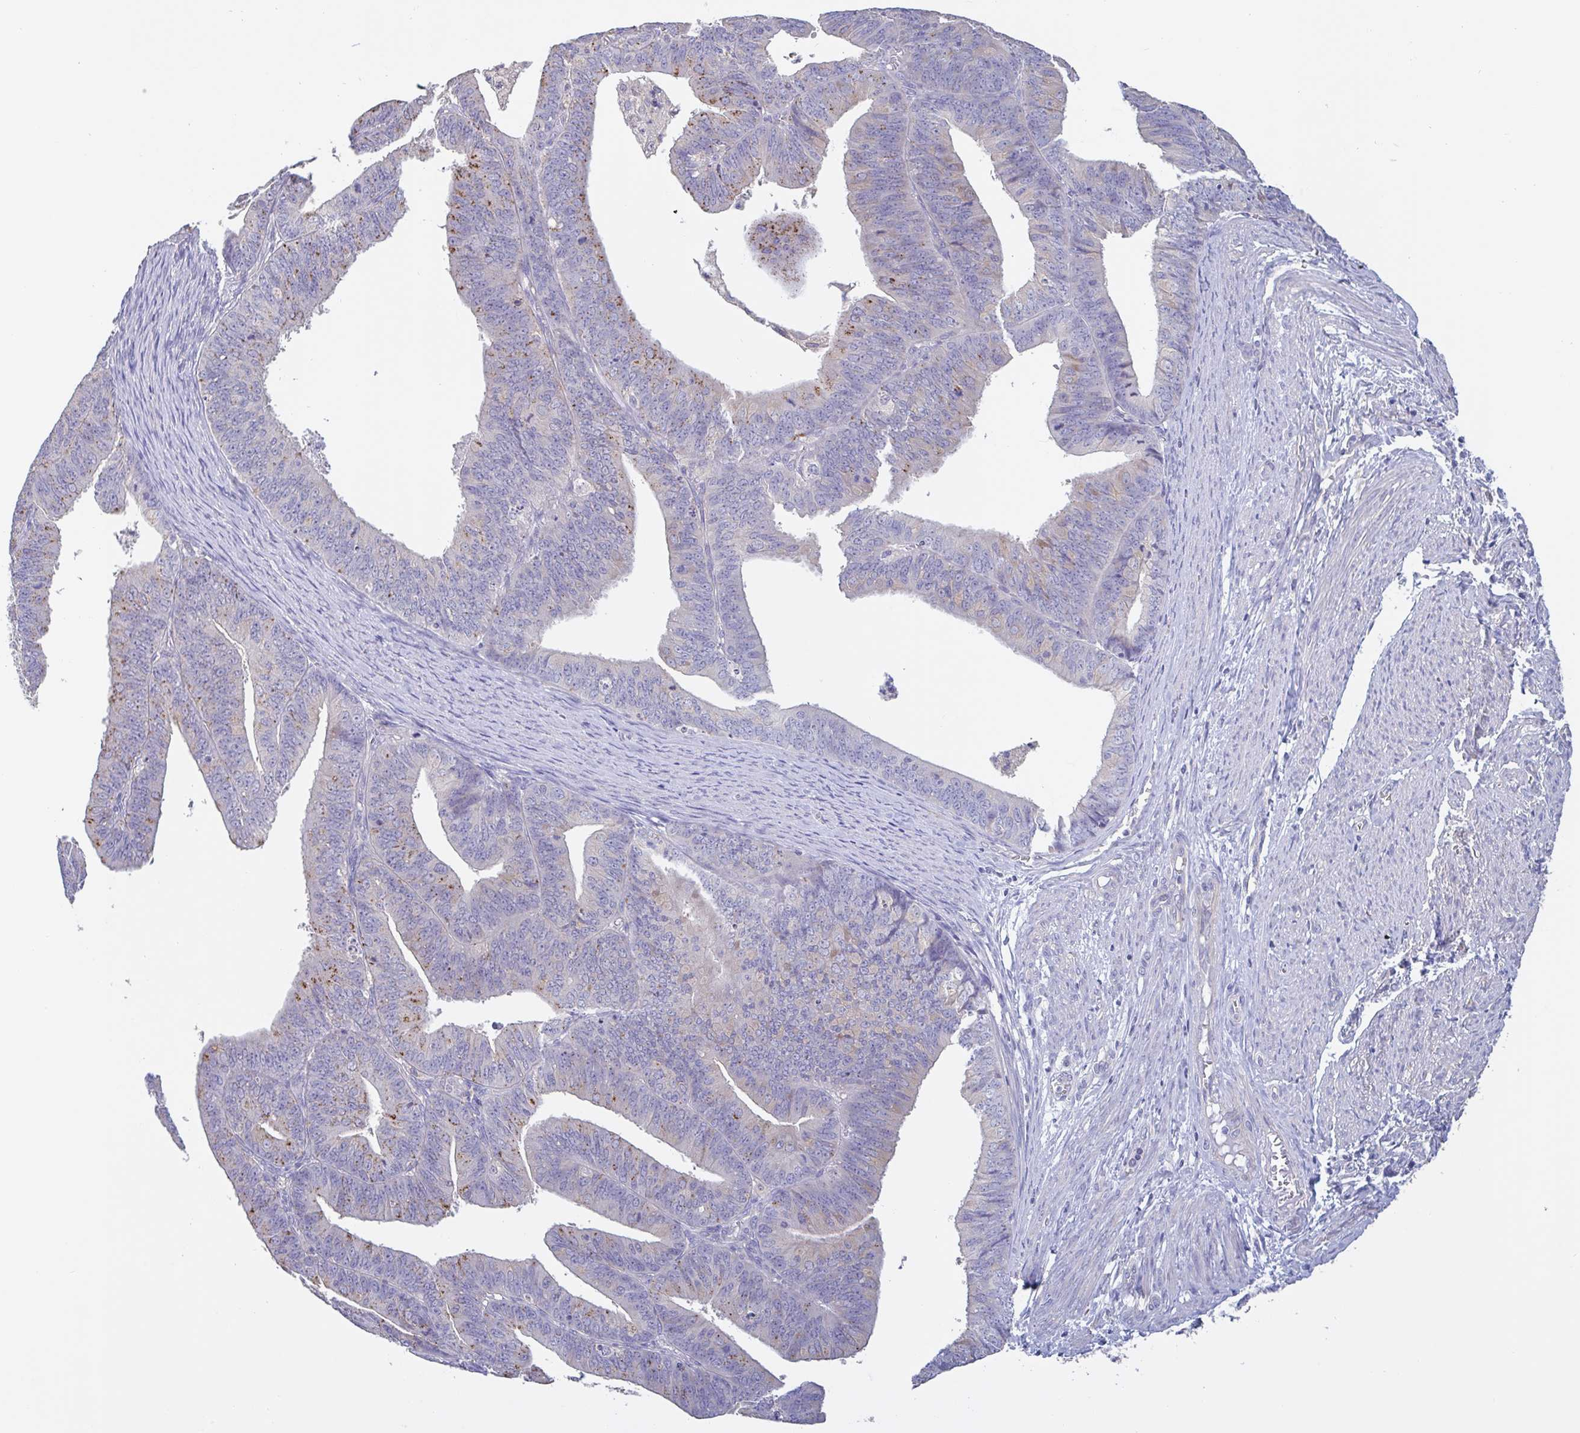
{"staining": {"intensity": "negative", "quantity": "none", "location": "none"}, "tissue": "endometrial cancer", "cell_type": "Tumor cells", "image_type": "cancer", "snomed": [{"axis": "morphology", "description": "Adenocarcinoma, NOS"}, {"axis": "topography", "description": "Endometrium"}], "caption": "Immunohistochemical staining of human endometrial cancer (adenocarcinoma) demonstrates no significant staining in tumor cells. The staining was performed using DAB (3,3'-diaminobenzidine) to visualize the protein expression in brown, while the nuclei were stained in blue with hematoxylin (Magnification: 20x).", "gene": "CHMP5", "patient": {"sex": "female", "age": 73}}